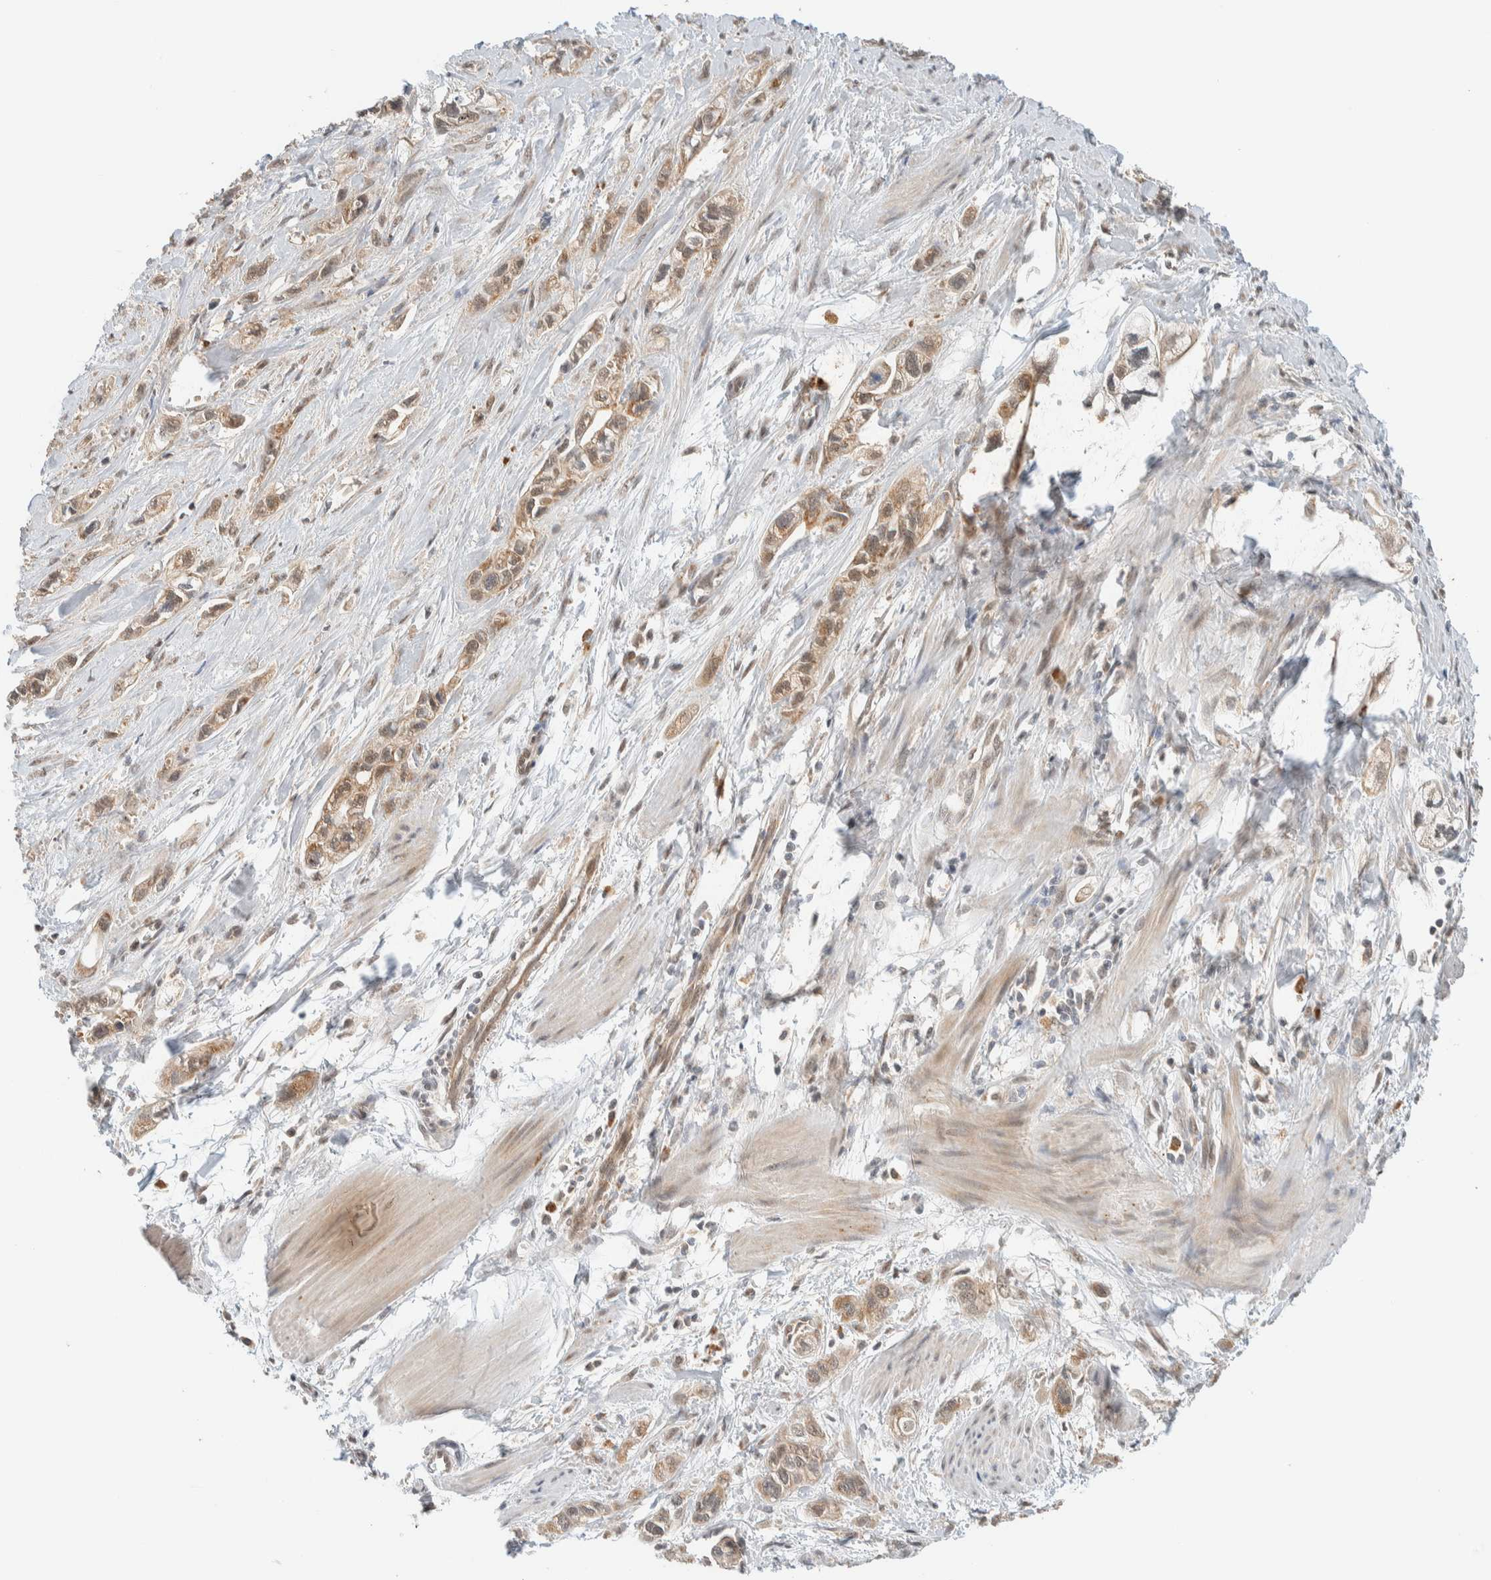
{"staining": {"intensity": "weak", "quantity": ">75%", "location": "cytoplasmic/membranous"}, "tissue": "pancreatic cancer", "cell_type": "Tumor cells", "image_type": "cancer", "snomed": [{"axis": "morphology", "description": "Adenocarcinoma, NOS"}, {"axis": "topography", "description": "Pancreas"}], "caption": "Weak cytoplasmic/membranous protein expression is present in approximately >75% of tumor cells in pancreatic adenocarcinoma. (DAB = brown stain, brightfield microscopy at high magnification).", "gene": "MRPL41", "patient": {"sex": "male", "age": 74}}